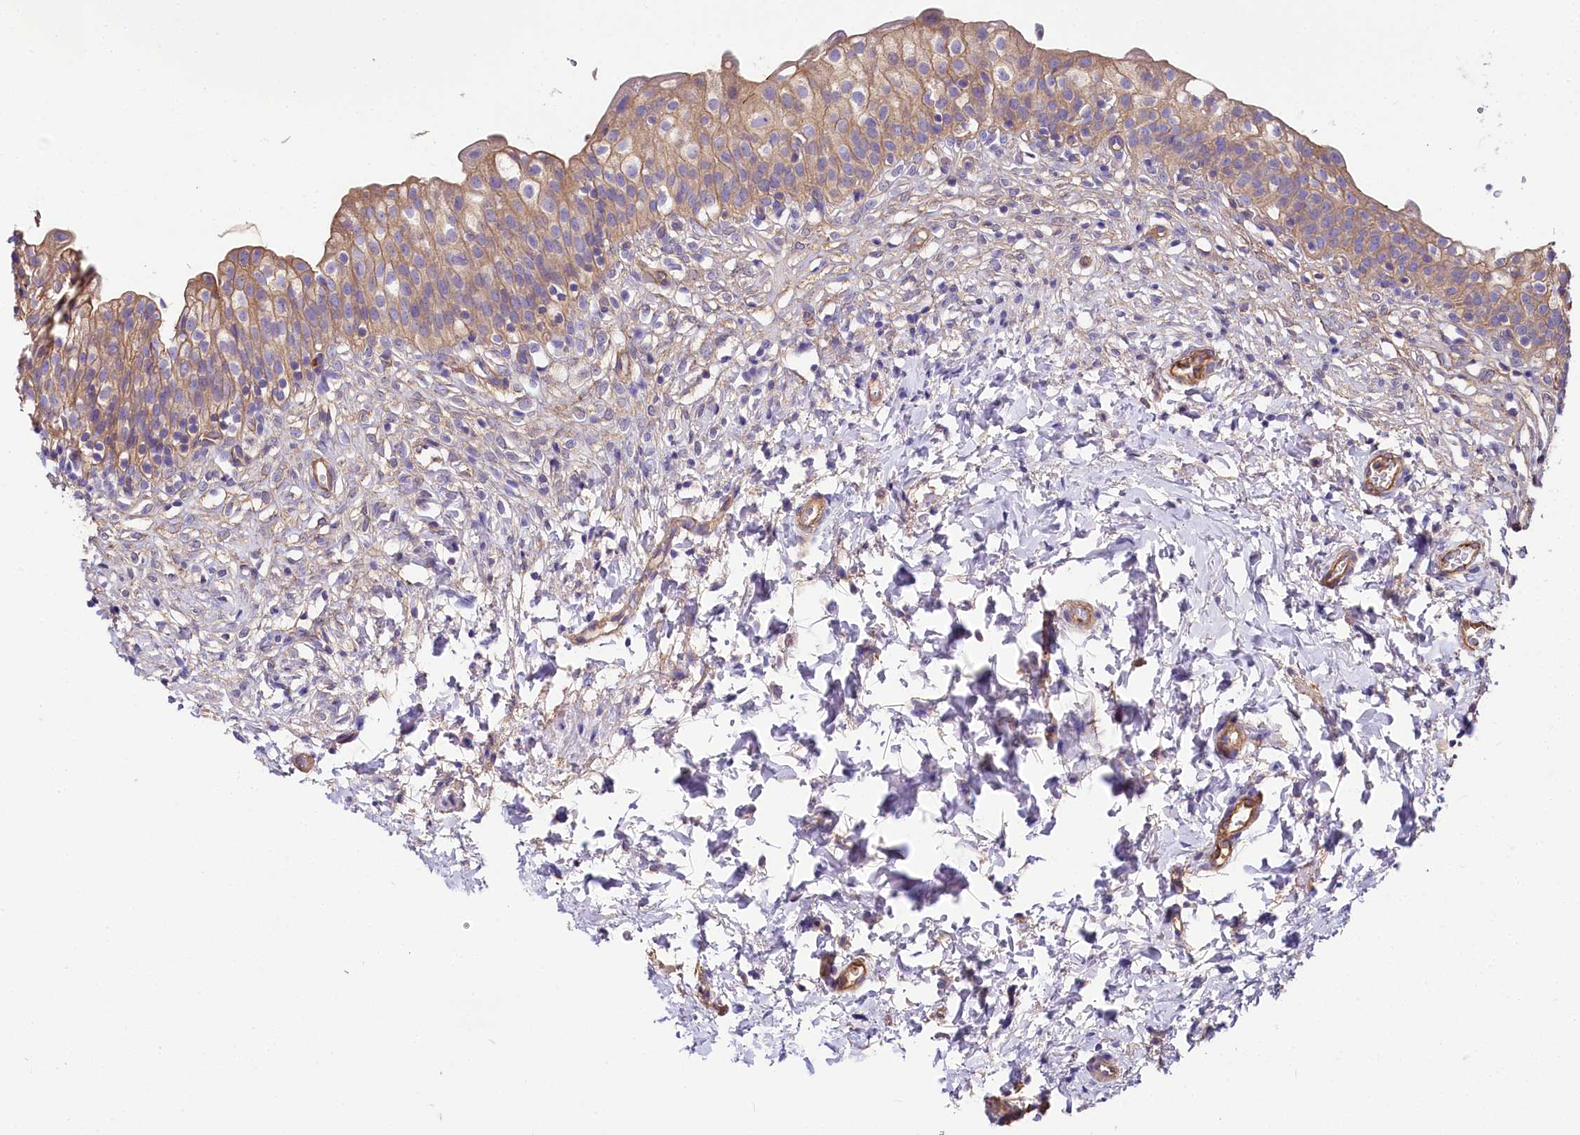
{"staining": {"intensity": "moderate", "quantity": "25%-75%", "location": "cytoplasmic/membranous"}, "tissue": "urinary bladder", "cell_type": "Urothelial cells", "image_type": "normal", "snomed": [{"axis": "morphology", "description": "Normal tissue, NOS"}, {"axis": "topography", "description": "Urinary bladder"}], "caption": "DAB (3,3'-diaminobenzidine) immunohistochemical staining of normal human urinary bladder reveals moderate cytoplasmic/membranous protein expression in approximately 25%-75% of urothelial cells.", "gene": "FCHSD2", "patient": {"sex": "male", "age": 55}}